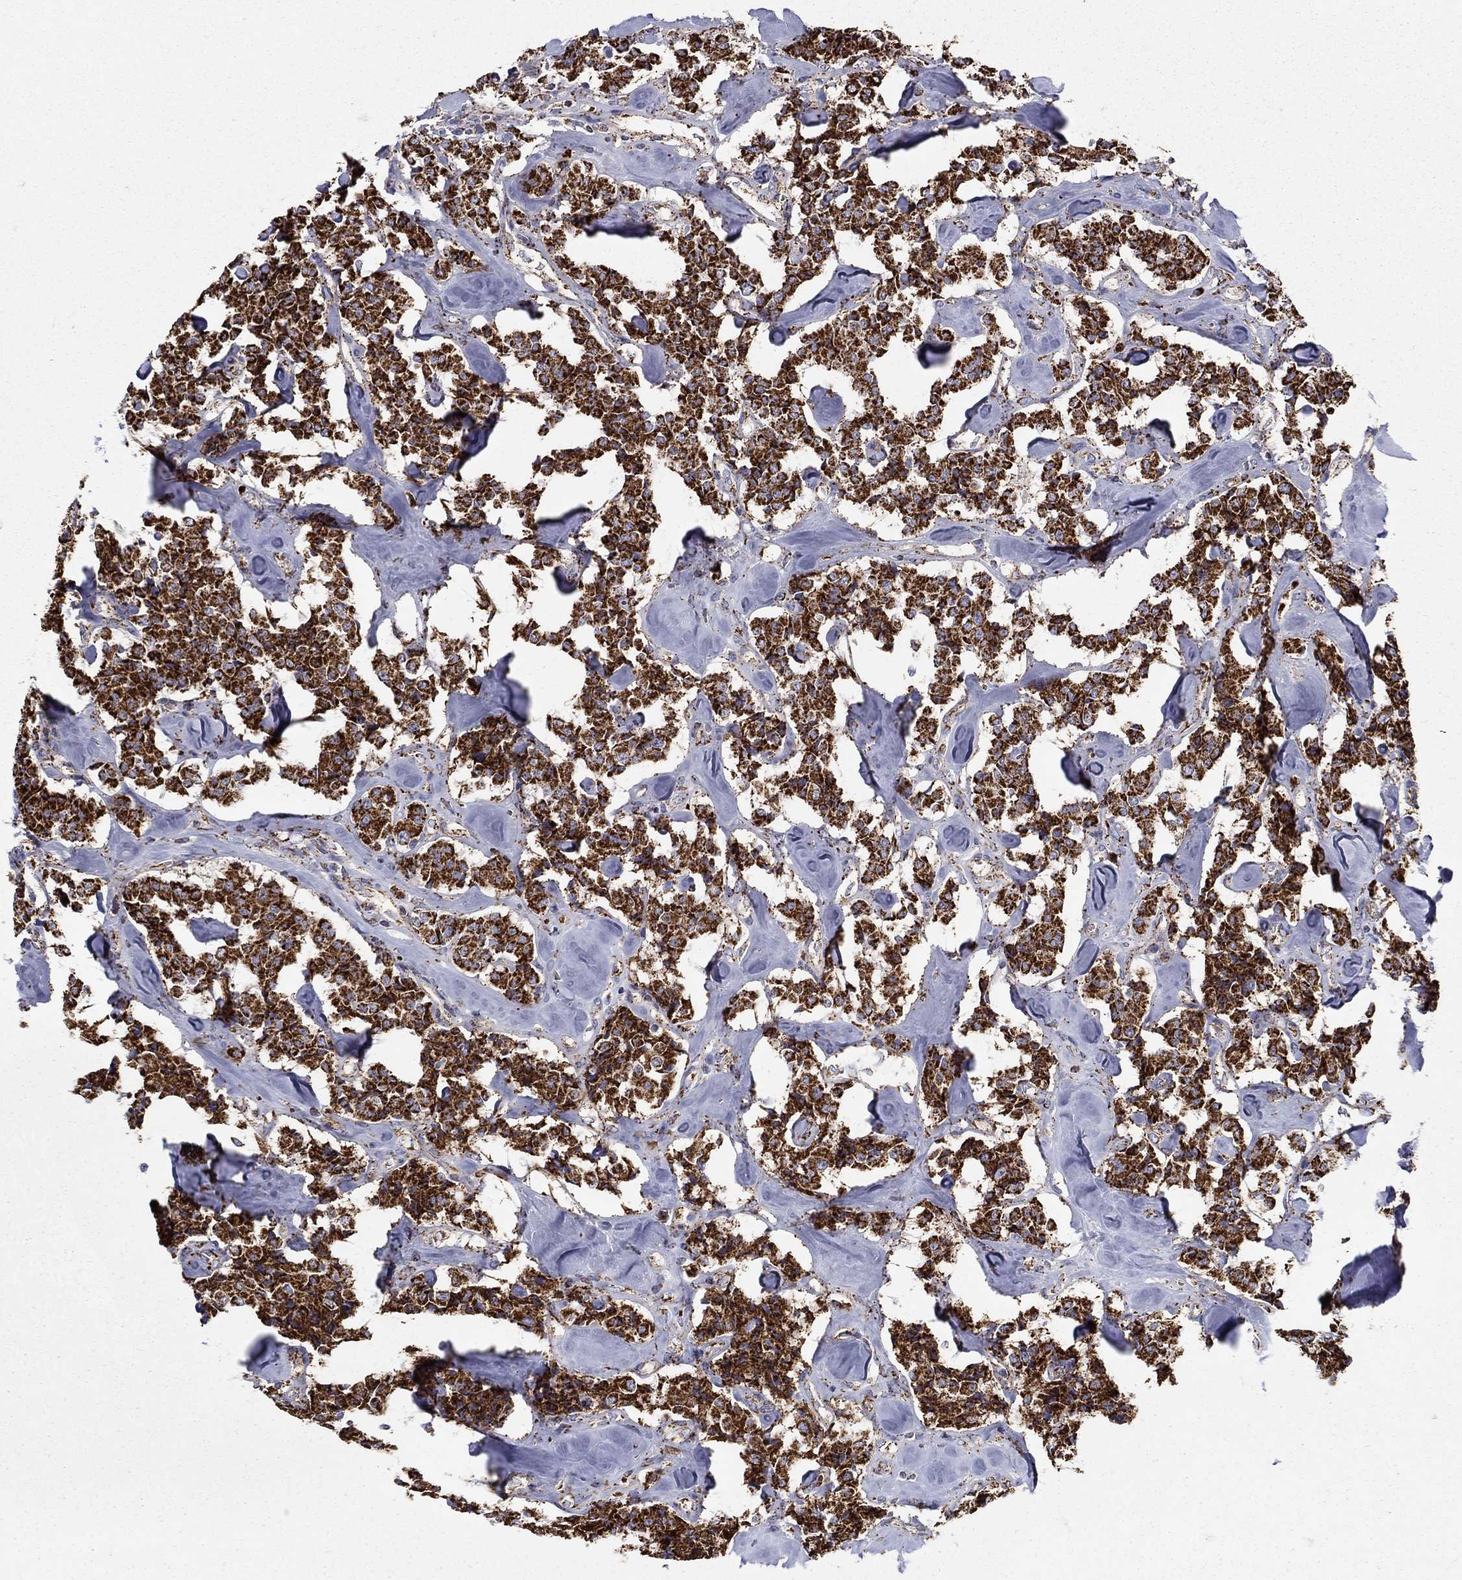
{"staining": {"intensity": "strong", "quantity": ">75%", "location": "cytoplasmic/membranous"}, "tissue": "carcinoid", "cell_type": "Tumor cells", "image_type": "cancer", "snomed": [{"axis": "morphology", "description": "Carcinoid, malignant, NOS"}, {"axis": "topography", "description": "Pancreas"}], "caption": "Immunohistochemical staining of human carcinoid shows strong cytoplasmic/membranous protein positivity in about >75% of tumor cells.", "gene": "GCSH", "patient": {"sex": "male", "age": 41}}